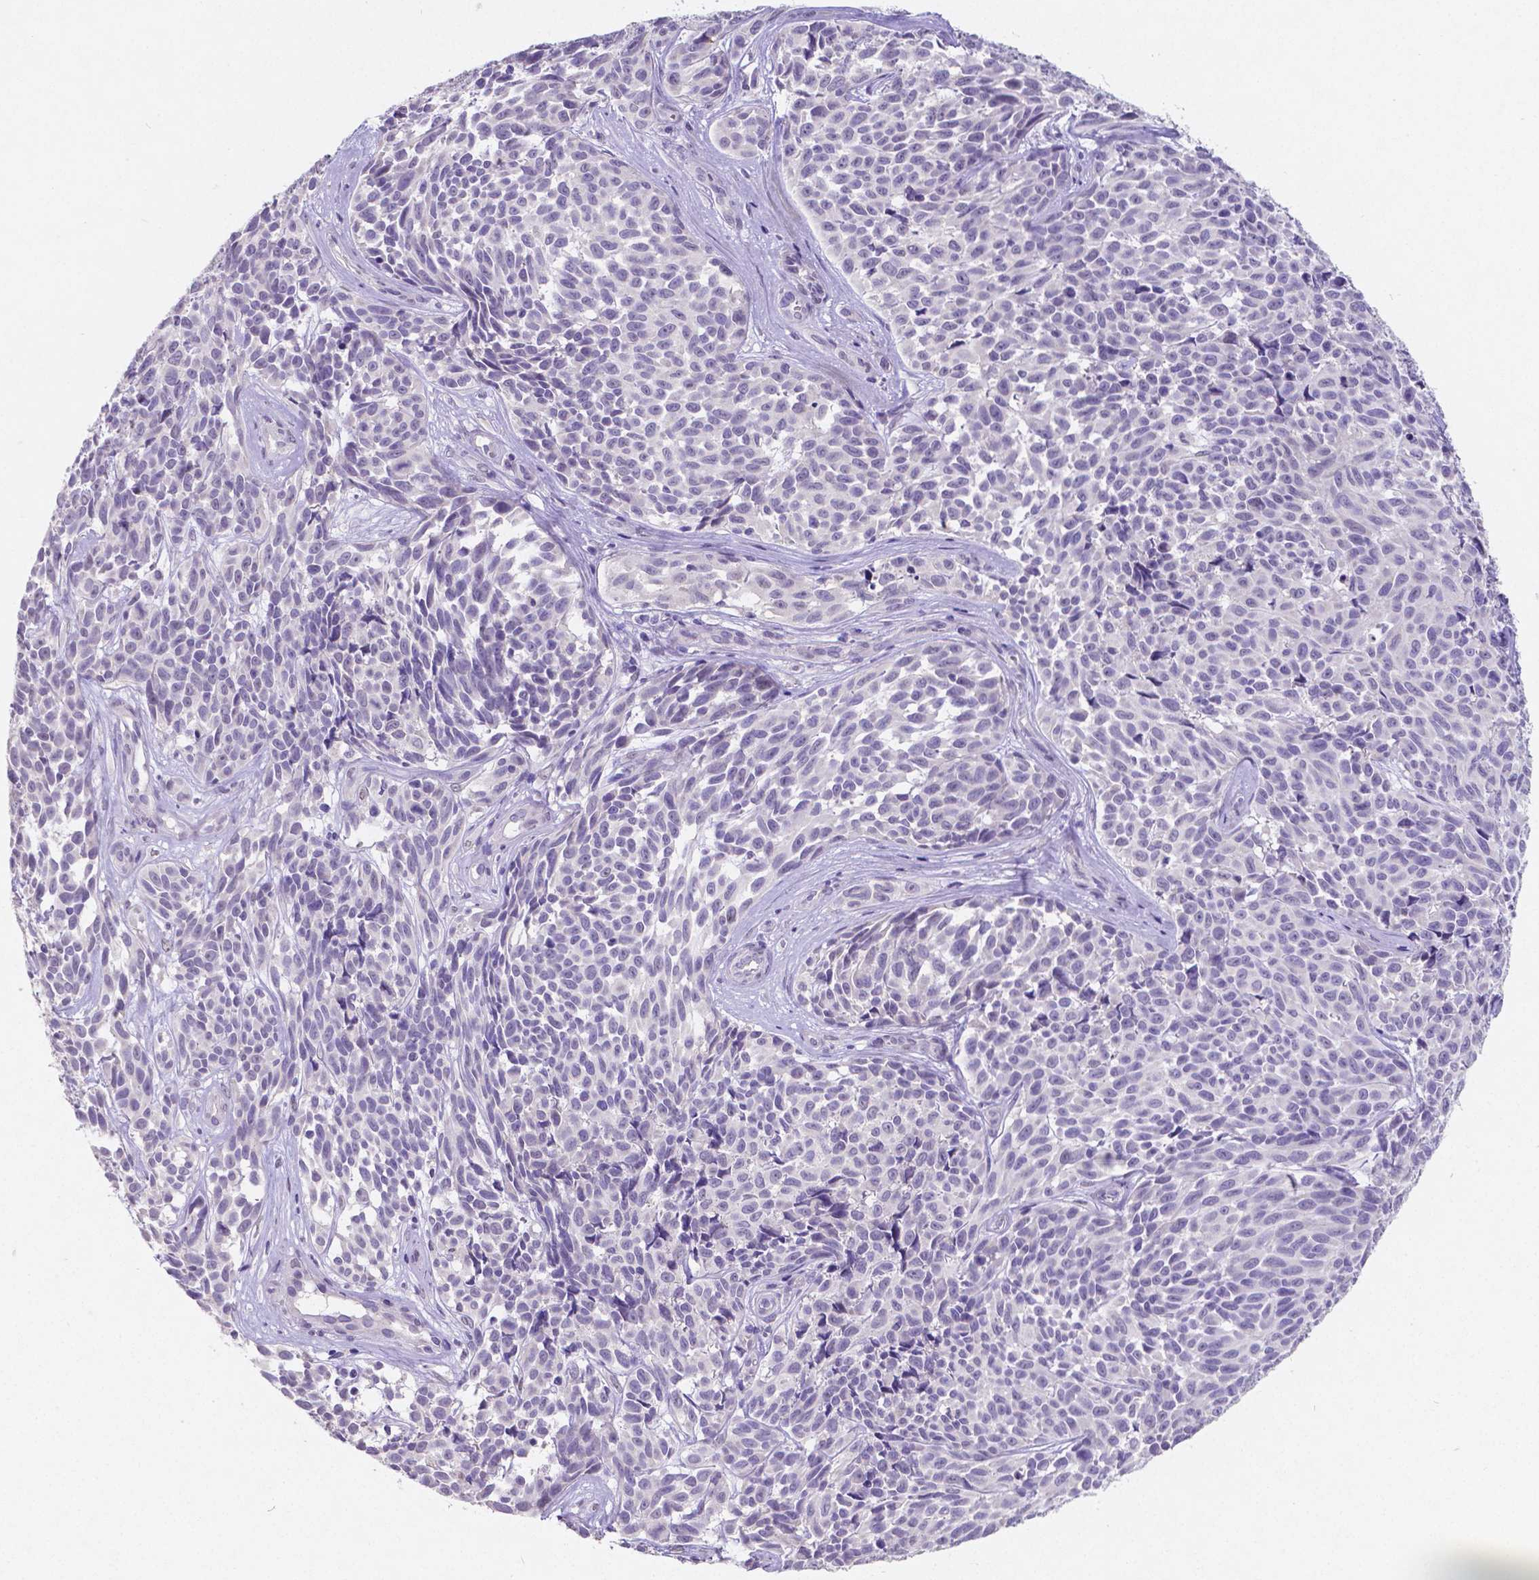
{"staining": {"intensity": "negative", "quantity": "none", "location": "none"}, "tissue": "melanoma", "cell_type": "Tumor cells", "image_type": "cancer", "snomed": [{"axis": "morphology", "description": "Malignant melanoma, NOS"}, {"axis": "topography", "description": "Skin"}], "caption": "IHC of malignant melanoma displays no staining in tumor cells.", "gene": "SATB2", "patient": {"sex": "female", "age": 88}}